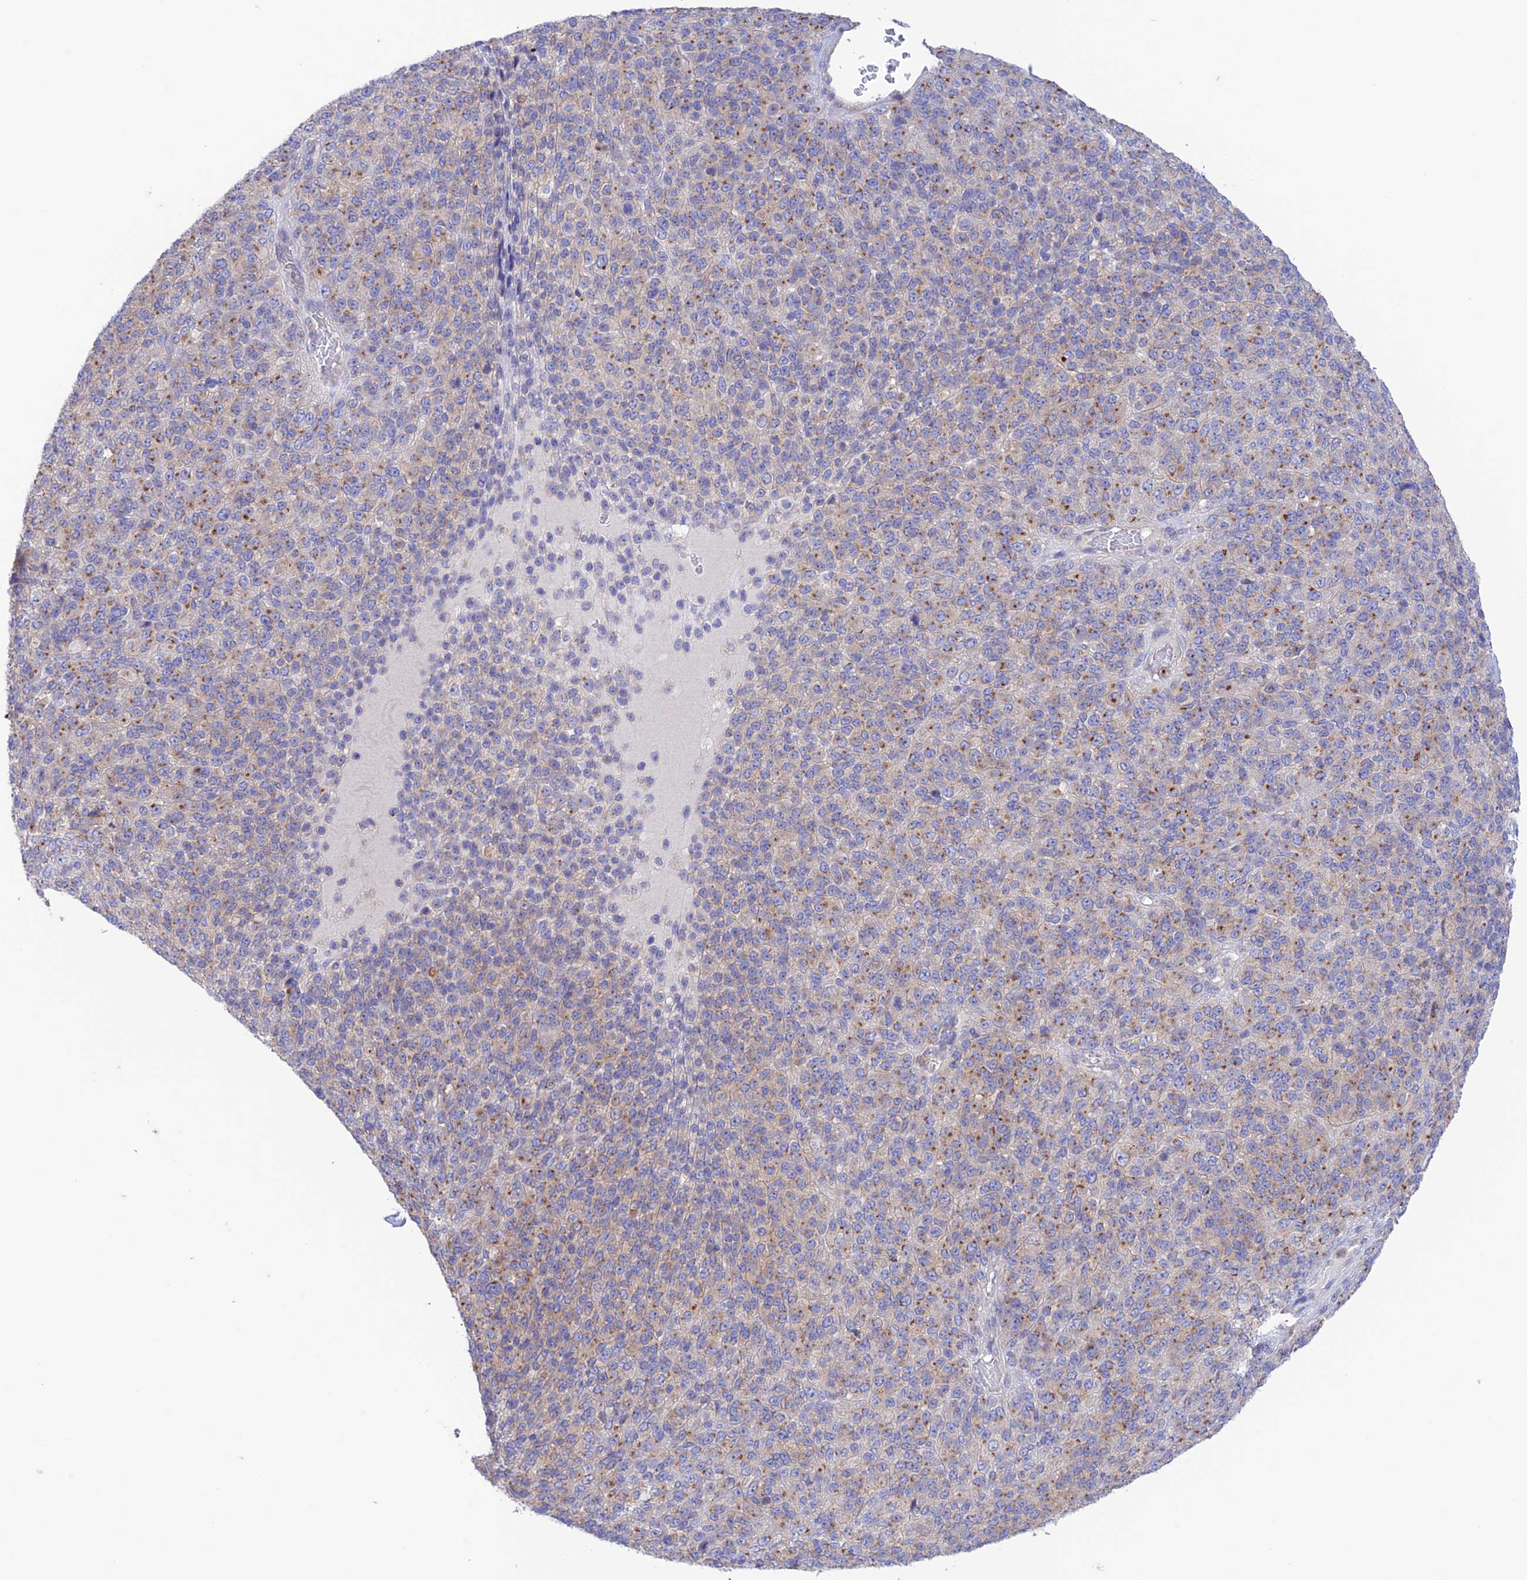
{"staining": {"intensity": "moderate", "quantity": "<25%", "location": "cytoplasmic/membranous"}, "tissue": "melanoma", "cell_type": "Tumor cells", "image_type": "cancer", "snomed": [{"axis": "morphology", "description": "Malignant melanoma, Metastatic site"}, {"axis": "topography", "description": "Brain"}], "caption": "Immunohistochemical staining of human melanoma exhibits moderate cytoplasmic/membranous protein positivity in approximately <25% of tumor cells.", "gene": "CHSY3", "patient": {"sex": "female", "age": 56}}